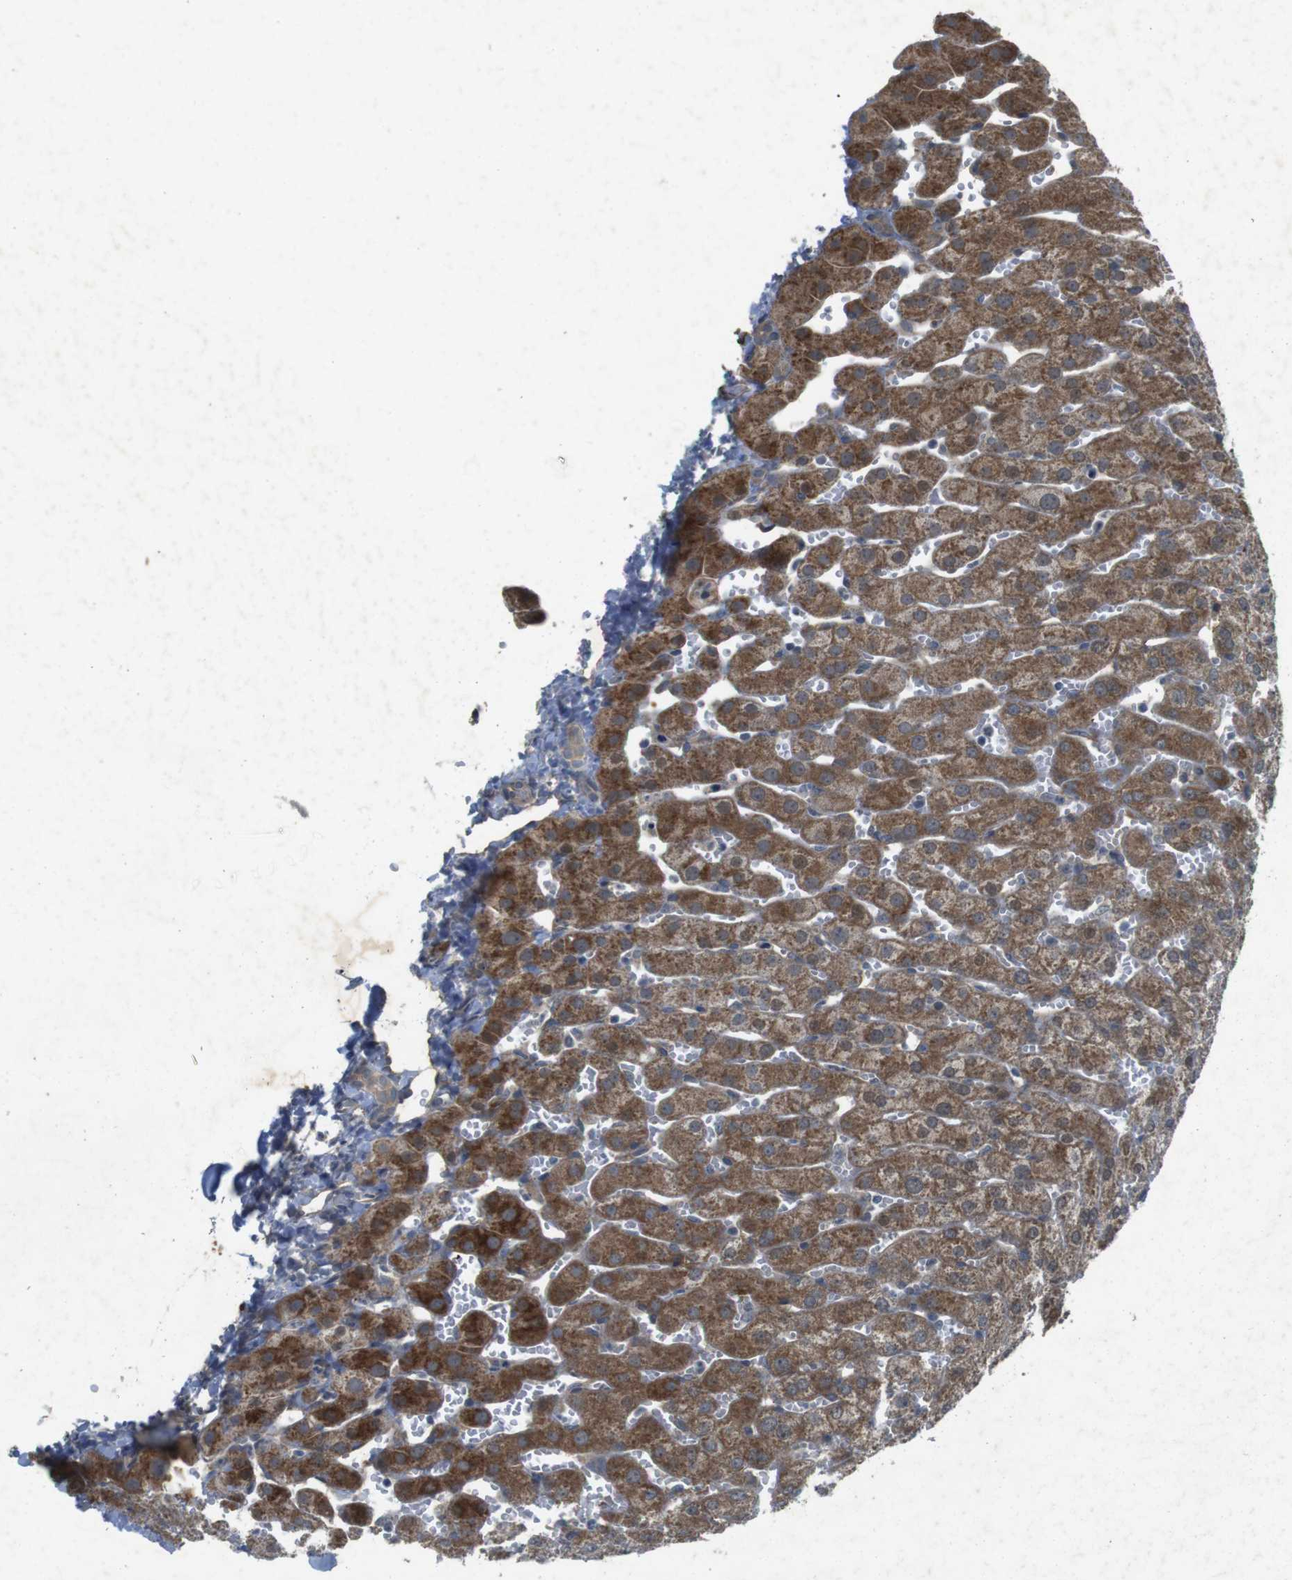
{"staining": {"intensity": "weak", "quantity": ">75%", "location": "cytoplasmic/membranous"}, "tissue": "liver", "cell_type": "Cholangiocytes", "image_type": "normal", "snomed": [{"axis": "morphology", "description": "Normal tissue, NOS"}, {"axis": "morphology", "description": "Fibrosis, NOS"}, {"axis": "topography", "description": "Liver"}], "caption": "Weak cytoplasmic/membranous staining for a protein is identified in about >75% of cholangiocytes of unremarkable liver using immunohistochemistry (IHC).", "gene": "FLCN", "patient": {"sex": "female", "age": 29}}